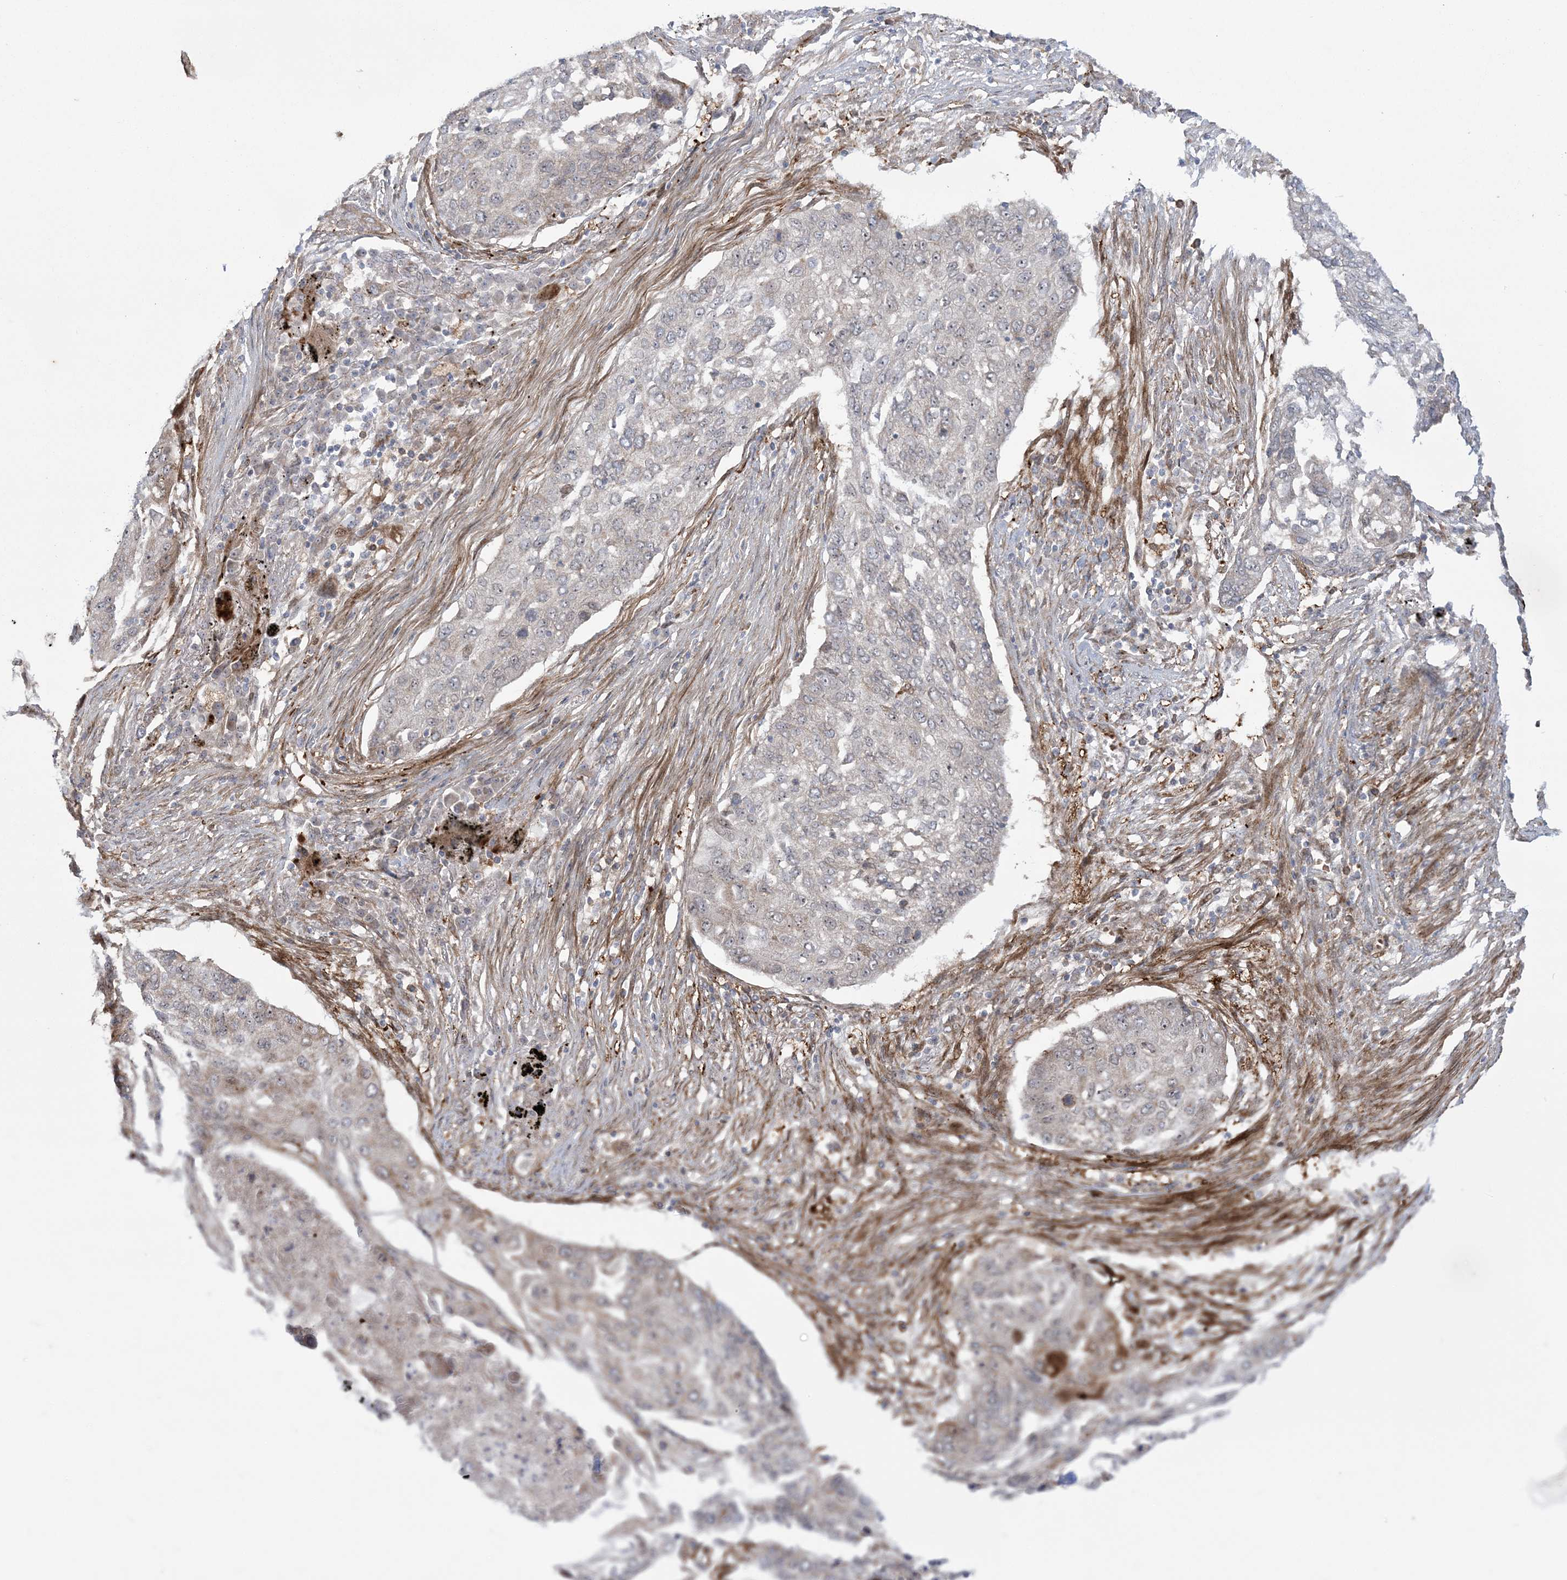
{"staining": {"intensity": "moderate", "quantity": "25%-75%", "location": "cytoplasmic/membranous"}, "tissue": "lung cancer", "cell_type": "Tumor cells", "image_type": "cancer", "snomed": [{"axis": "morphology", "description": "Squamous cell carcinoma, NOS"}, {"axis": "topography", "description": "Lung"}], "caption": "Tumor cells show moderate cytoplasmic/membranous positivity in approximately 25%-75% of cells in lung cancer (squamous cell carcinoma).", "gene": "NUDT9", "patient": {"sex": "female", "age": 63}}